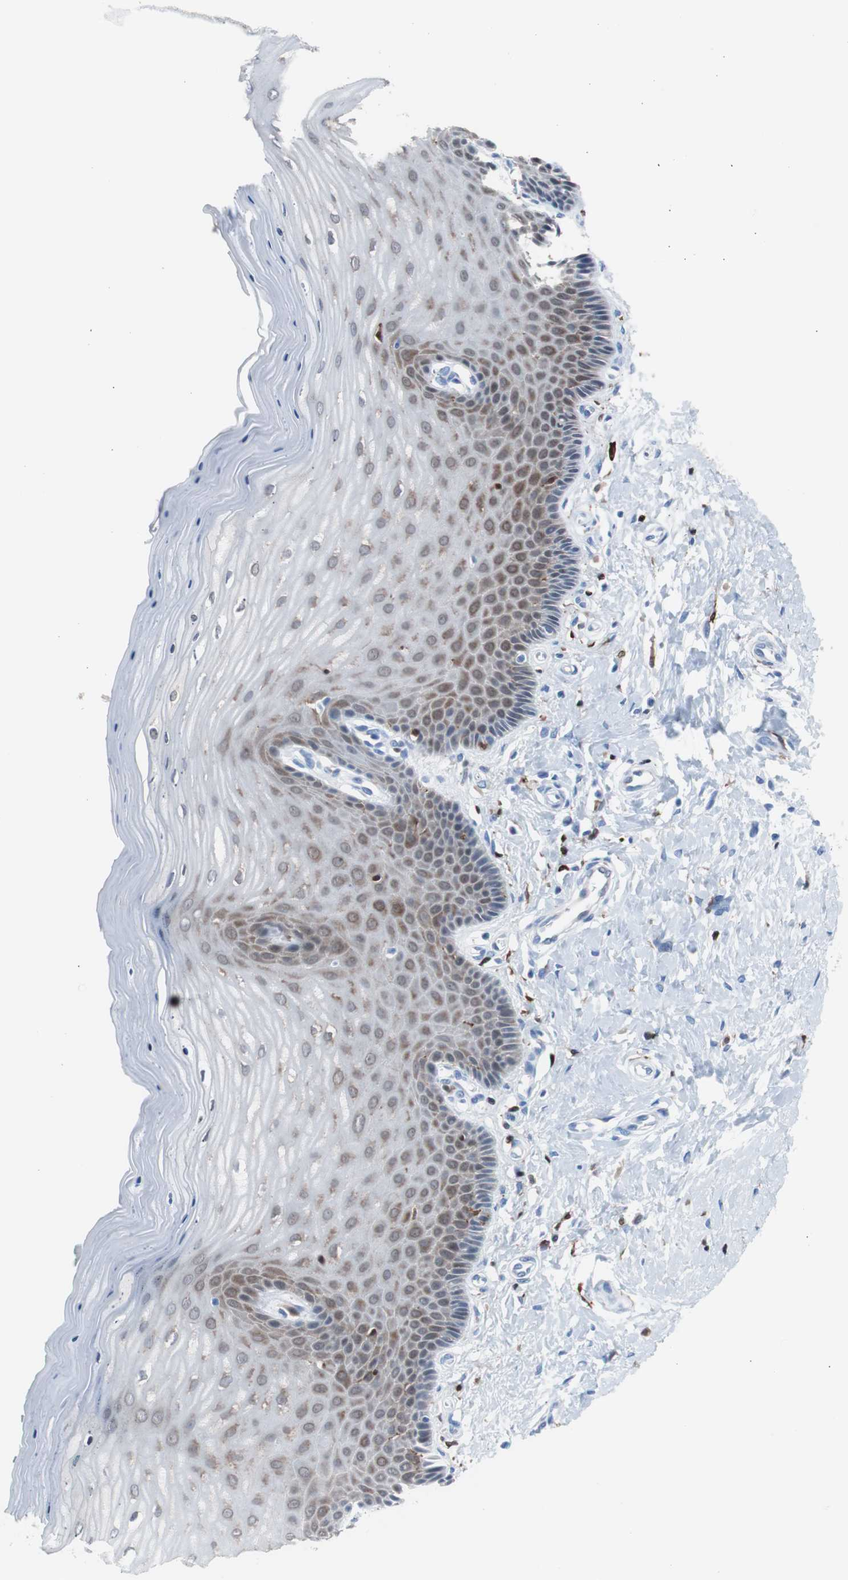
{"staining": {"intensity": "moderate", "quantity": ">75%", "location": "cytoplasmic/membranous"}, "tissue": "cervix", "cell_type": "Glandular cells", "image_type": "normal", "snomed": [{"axis": "morphology", "description": "Normal tissue, NOS"}, {"axis": "topography", "description": "Cervix"}], "caption": "Immunohistochemistry (IHC) of normal cervix reveals medium levels of moderate cytoplasmic/membranous expression in about >75% of glandular cells. (brown staining indicates protein expression, while blue staining denotes nuclei).", "gene": "SYK", "patient": {"sex": "female", "age": 55}}